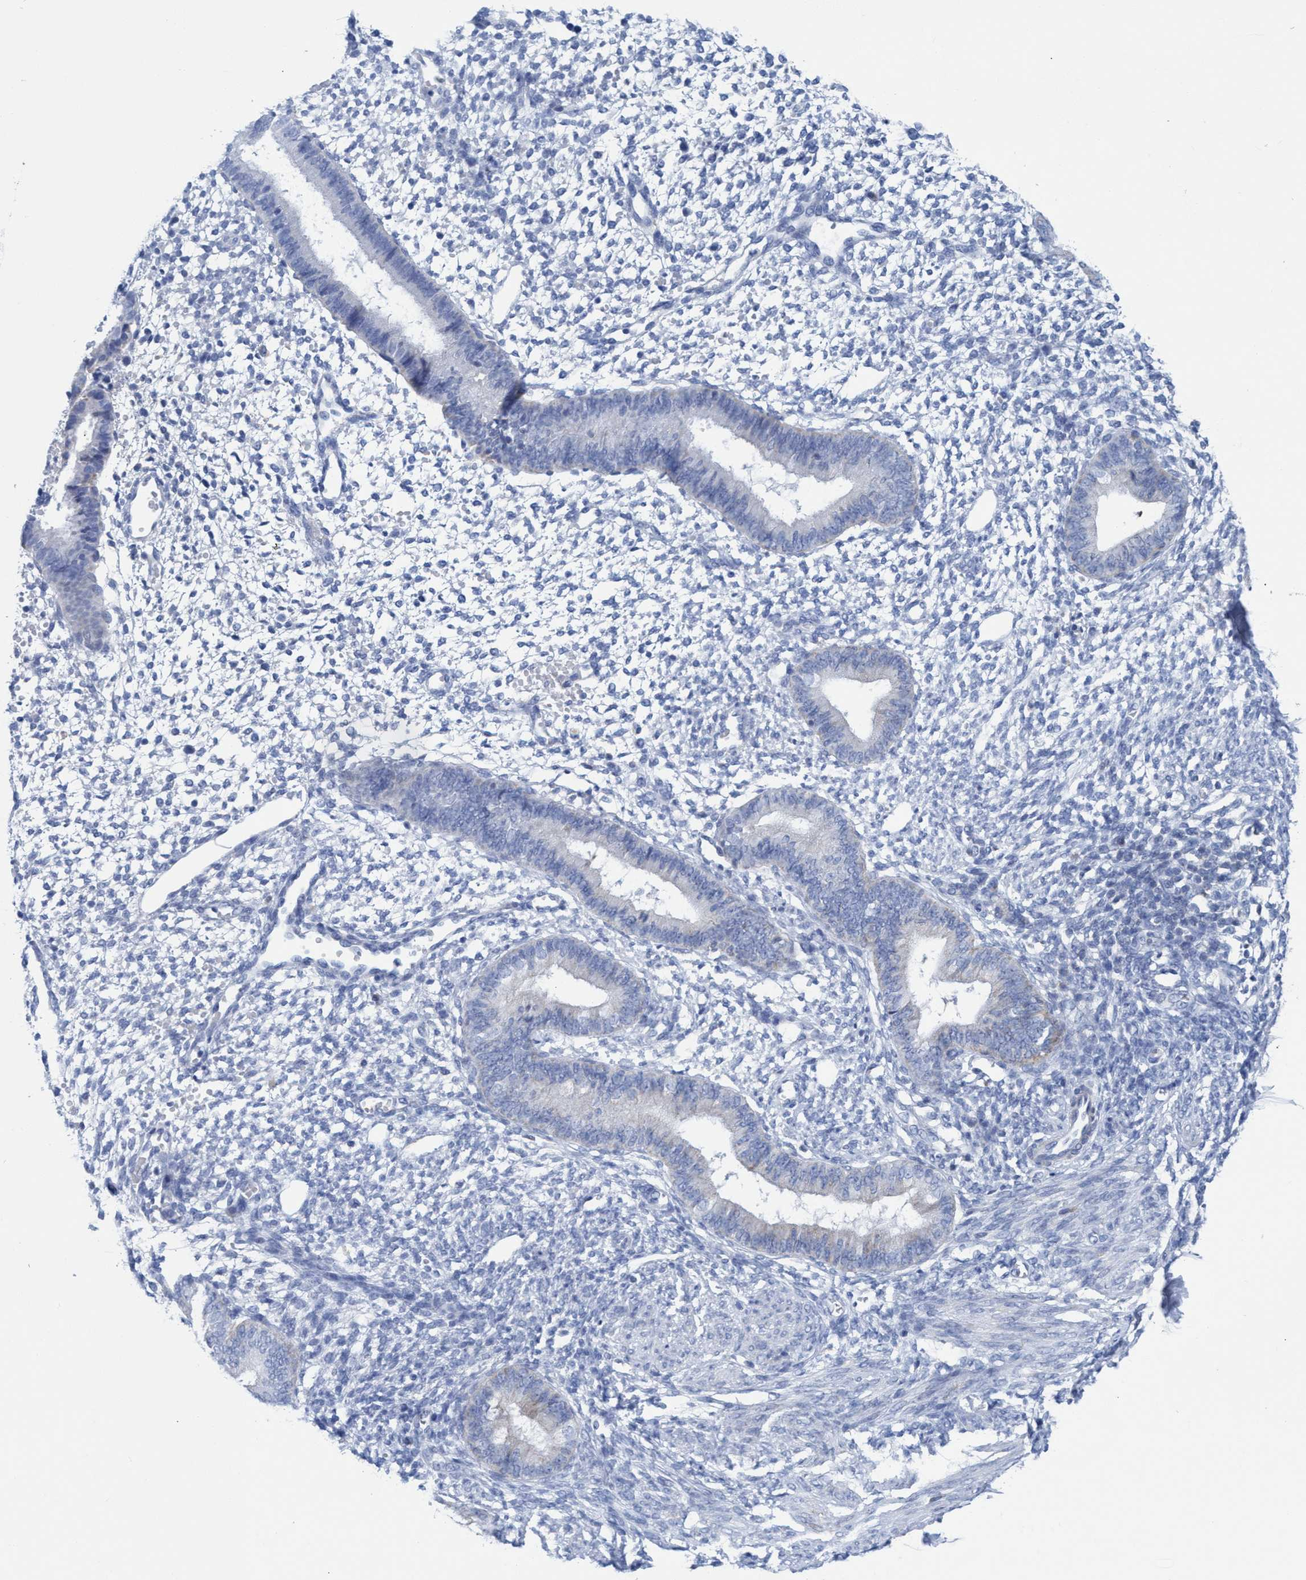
{"staining": {"intensity": "moderate", "quantity": "<25%", "location": "cytoplasmic/membranous"}, "tissue": "endometrium", "cell_type": "Cells in endometrial stroma", "image_type": "normal", "snomed": [{"axis": "morphology", "description": "Normal tissue, NOS"}, {"axis": "topography", "description": "Endometrium"}], "caption": "Normal endometrium demonstrates moderate cytoplasmic/membranous staining in approximately <25% of cells in endometrial stroma Ihc stains the protein in brown and the nuclei are stained blue..", "gene": "GGA3", "patient": {"sex": "female", "age": 46}}